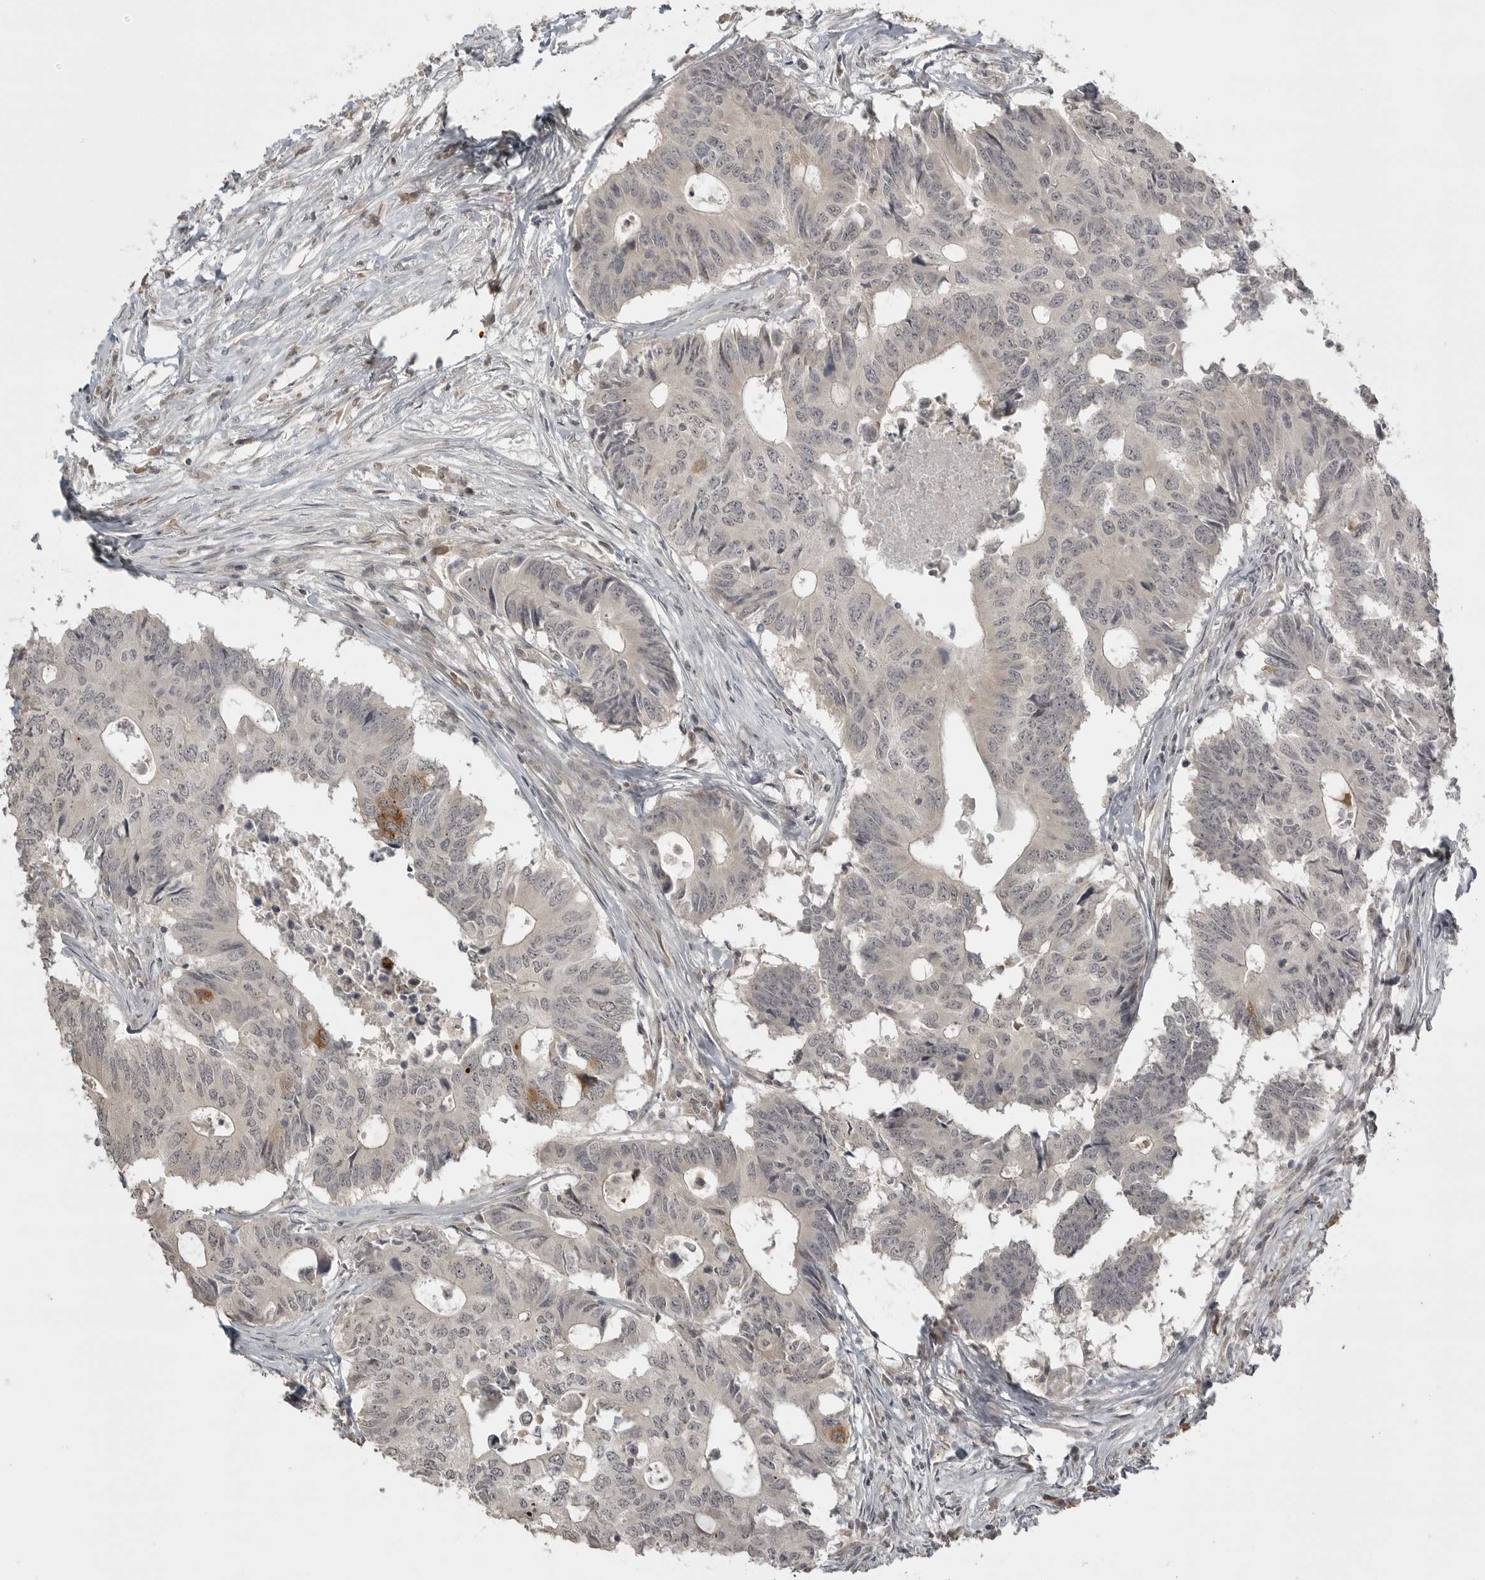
{"staining": {"intensity": "negative", "quantity": "none", "location": "none"}, "tissue": "colorectal cancer", "cell_type": "Tumor cells", "image_type": "cancer", "snomed": [{"axis": "morphology", "description": "Adenocarcinoma, NOS"}, {"axis": "topography", "description": "Colon"}], "caption": "This is an IHC micrograph of colorectal adenocarcinoma. There is no staining in tumor cells.", "gene": "SMG8", "patient": {"sex": "male", "age": 71}}